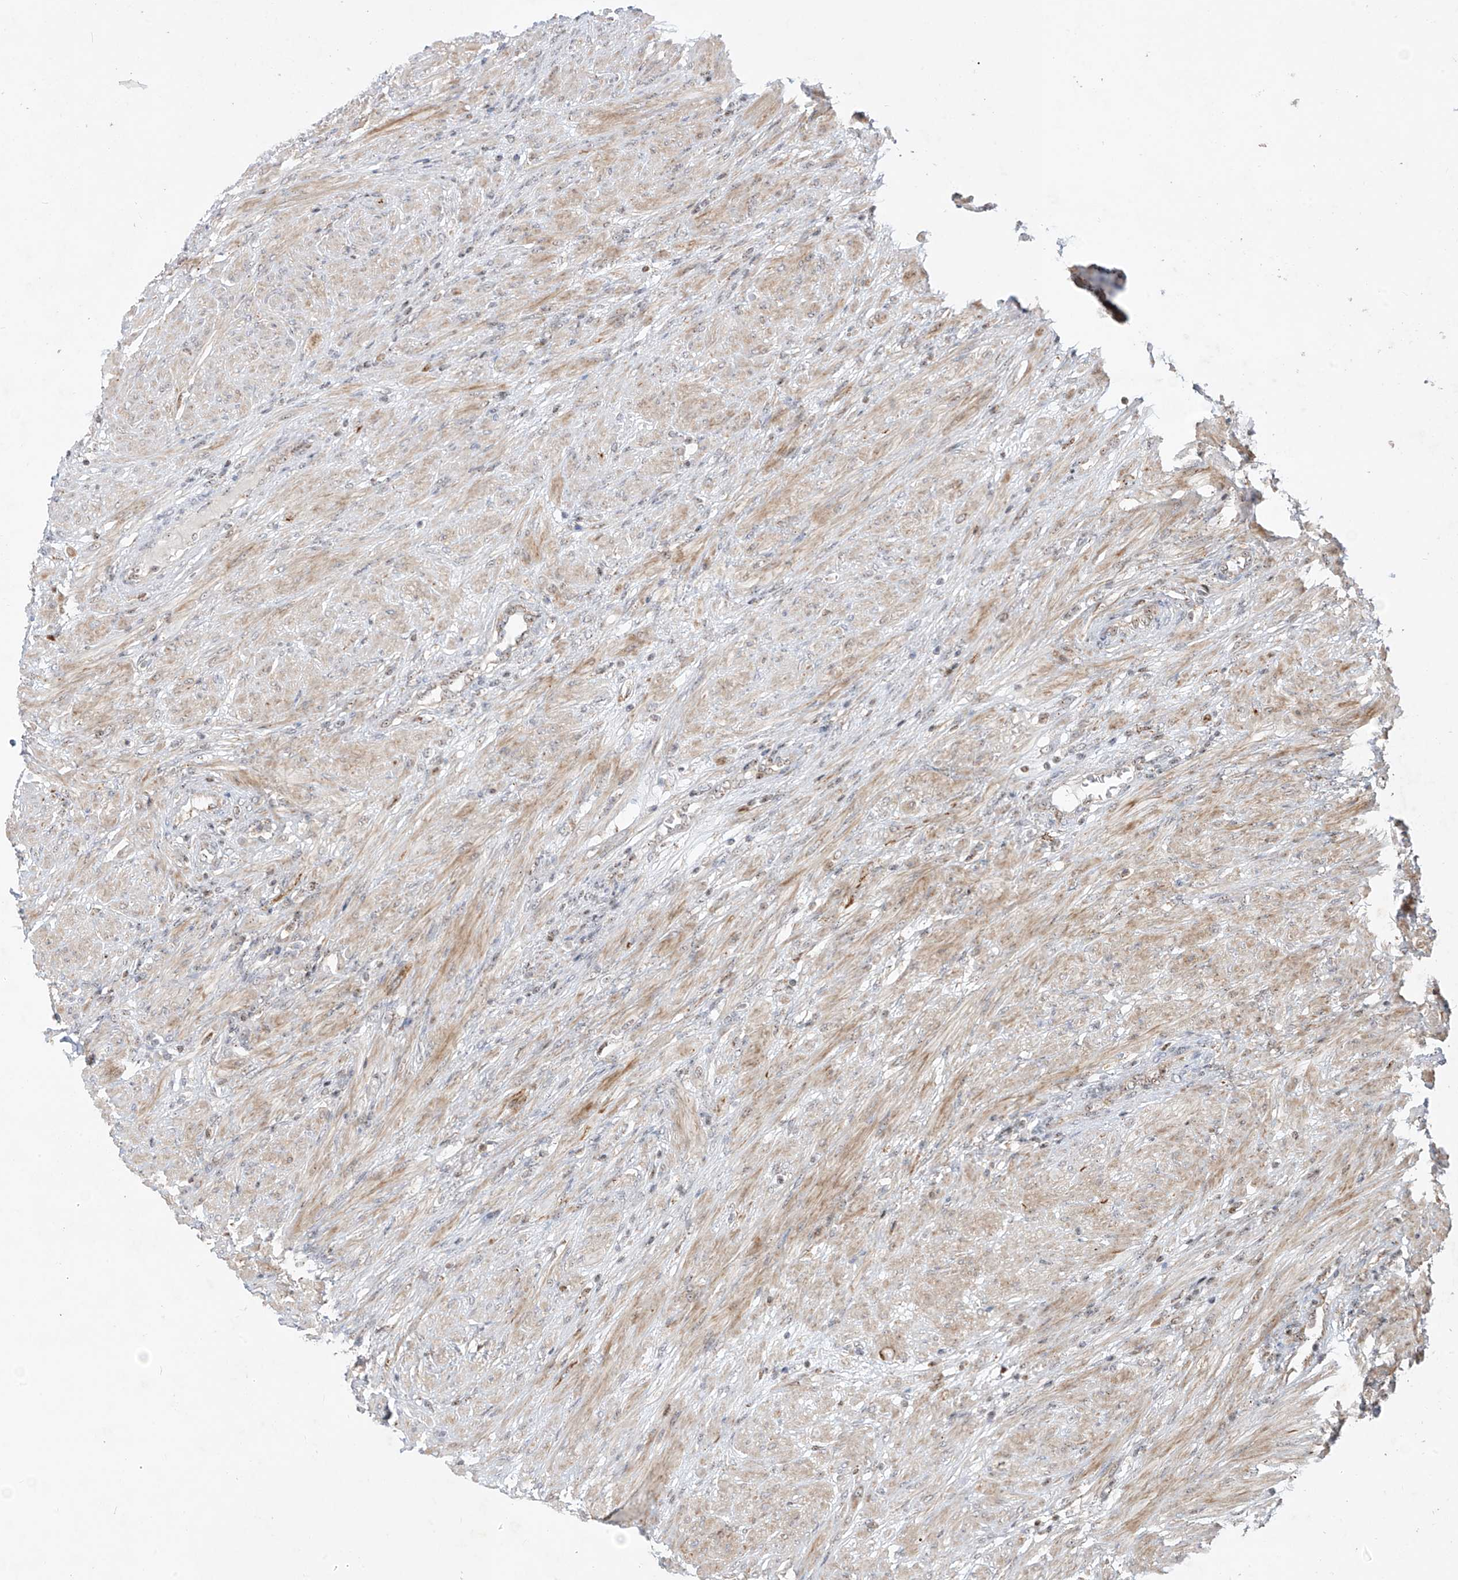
{"staining": {"intensity": "weak", "quantity": "25%-75%", "location": "cytoplasmic/membranous"}, "tissue": "prostate cancer", "cell_type": "Tumor cells", "image_type": "cancer", "snomed": [{"axis": "morphology", "description": "Adenocarcinoma, High grade"}, {"axis": "topography", "description": "Prostate"}], "caption": "Immunohistochemistry image of human adenocarcinoma (high-grade) (prostate) stained for a protein (brown), which displays low levels of weak cytoplasmic/membranous positivity in approximately 25%-75% of tumor cells.", "gene": "ZBTB8A", "patient": {"sex": "male", "age": 63}}